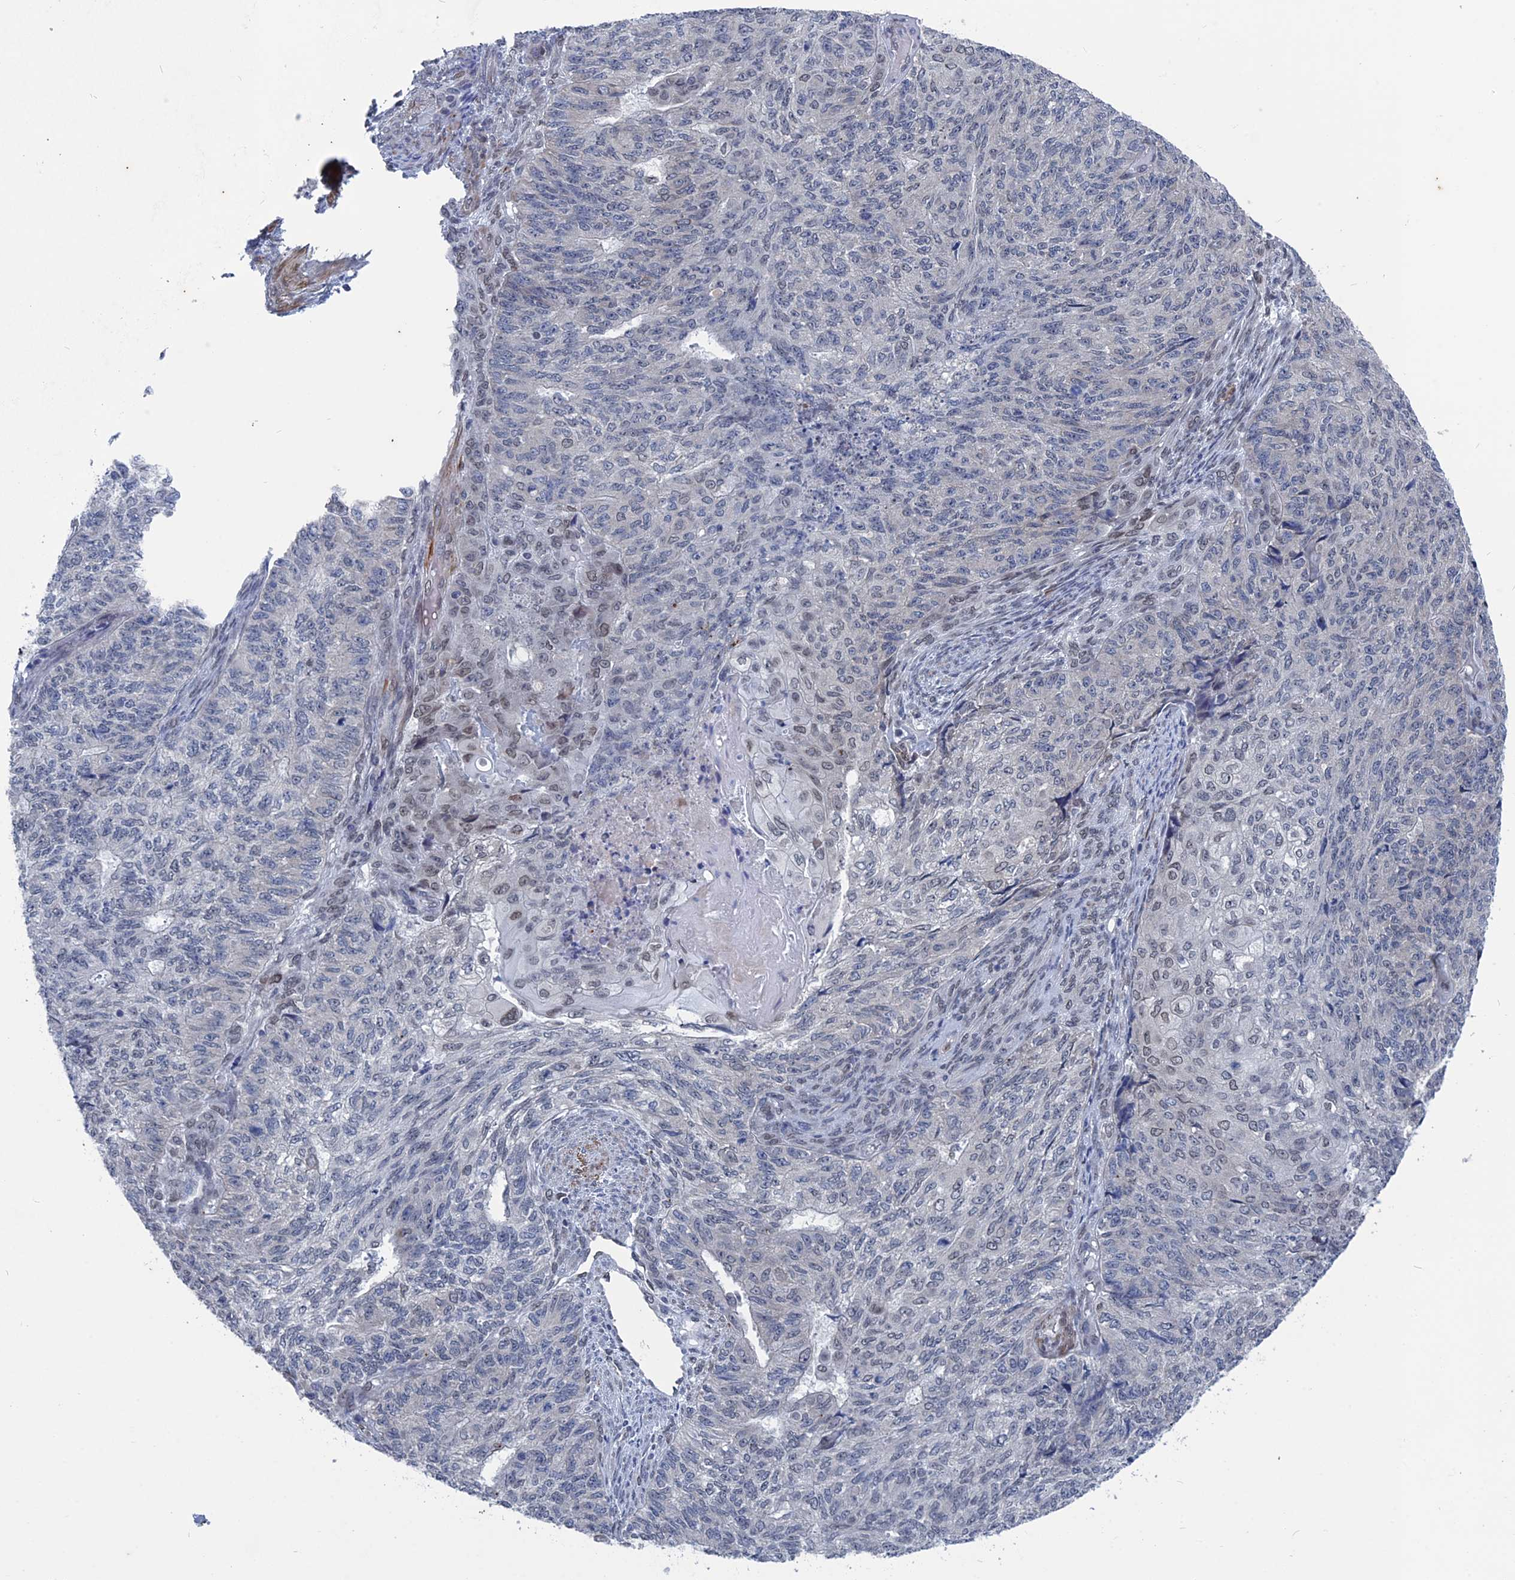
{"staining": {"intensity": "weak", "quantity": "<25%", "location": "nuclear"}, "tissue": "endometrial cancer", "cell_type": "Tumor cells", "image_type": "cancer", "snomed": [{"axis": "morphology", "description": "Adenocarcinoma, NOS"}, {"axis": "topography", "description": "Endometrium"}], "caption": "This is a micrograph of immunohistochemistry staining of endometrial cancer, which shows no staining in tumor cells.", "gene": "MTRF1", "patient": {"sex": "female", "age": 32}}